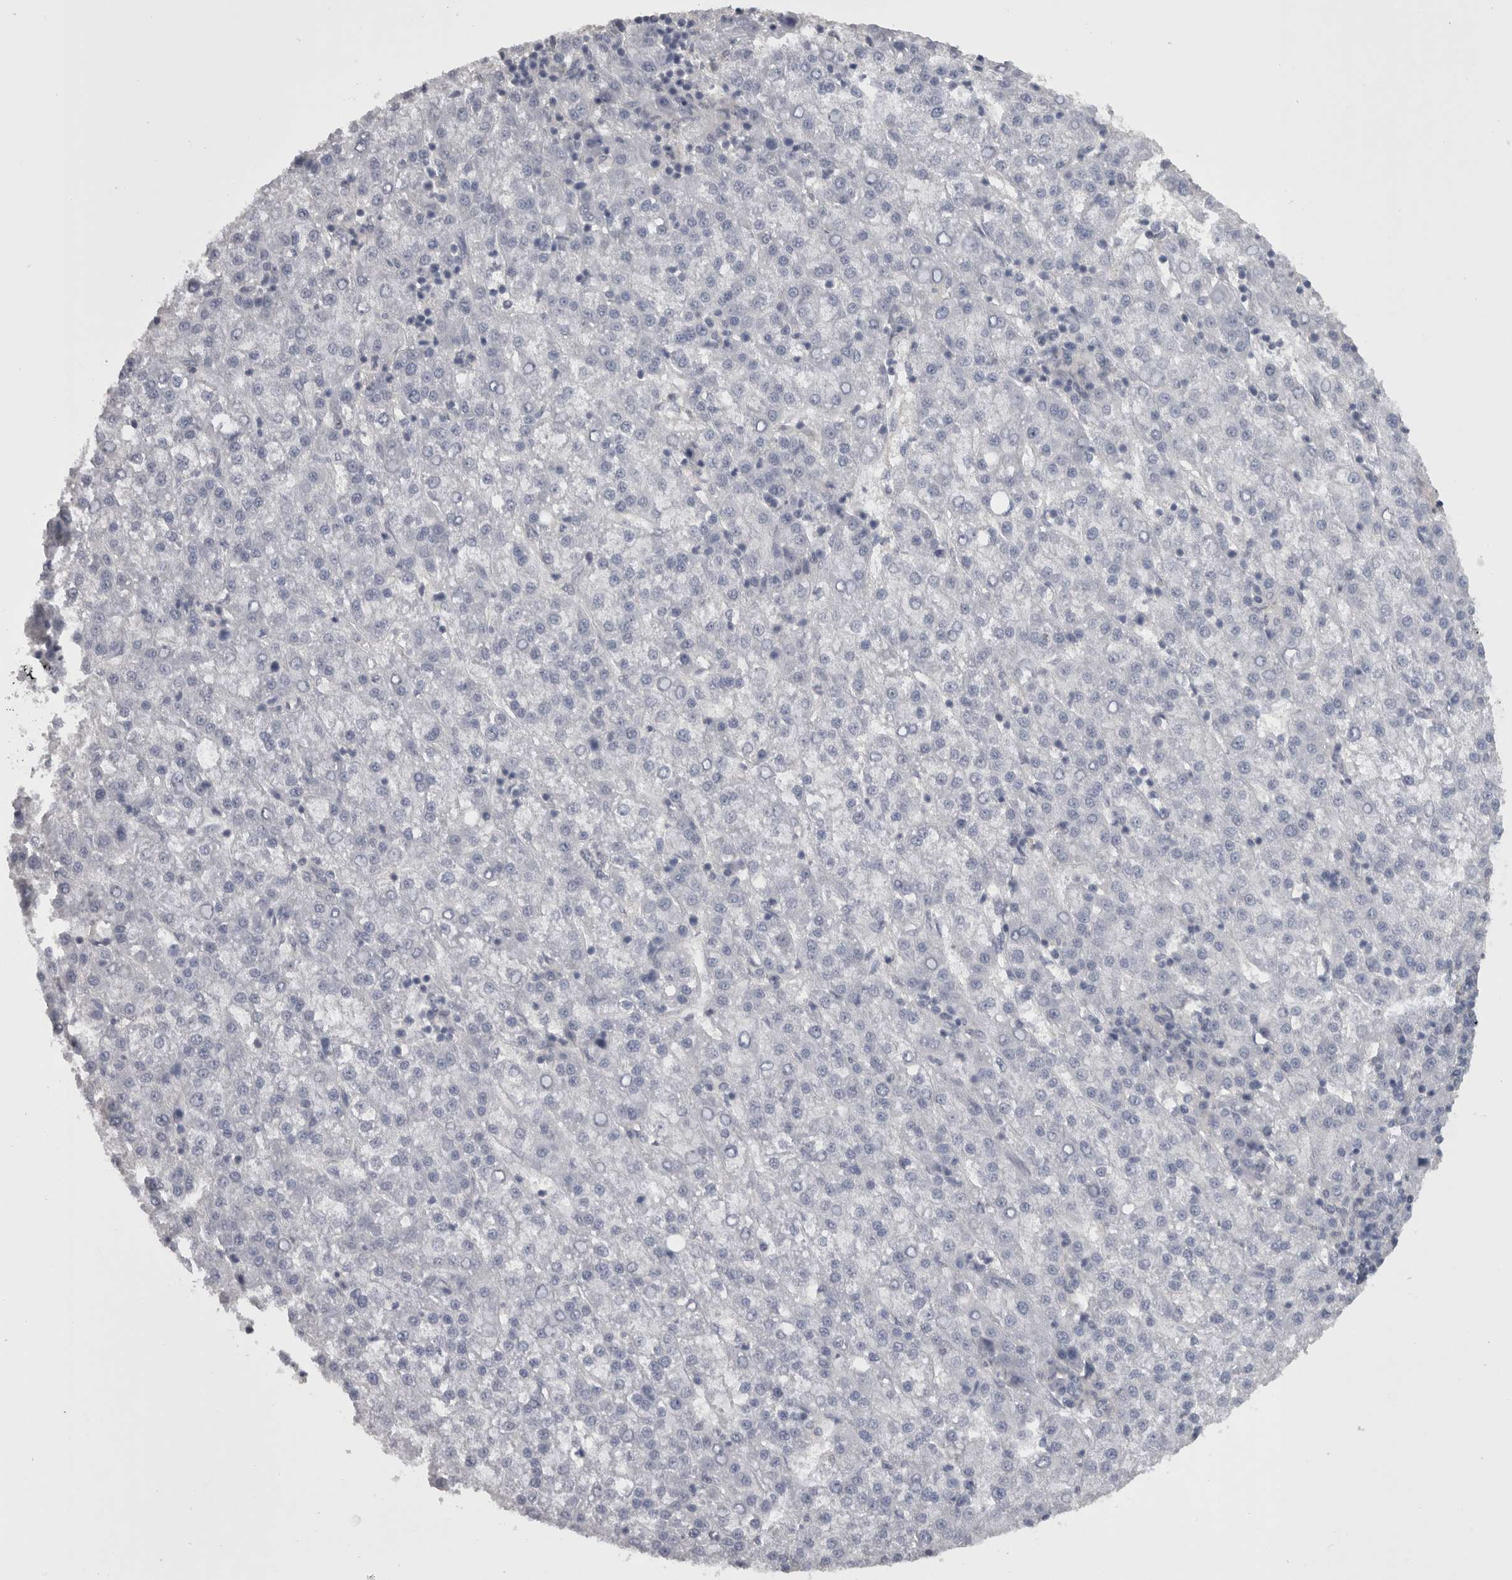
{"staining": {"intensity": "negative", "quantity": "none", "location": "none"}, "tissue": "liver cancer", "cell_type": "Tumor cells", "image_type": "cancer", "snomed": [{"axis": "morphology", "description": "Carcinoma, Hepatocellular, NOS"}, {"axis": "topography", "description": "Liver"}], "caption": "Immunohistochemistry image of liver cancer (hepatocellular carcinoma) stained for a protein (brown), which reveals no positivity in tumor cells.", "gene": "CAMK2D", "patient": {"sex": "female", "age": 58}}